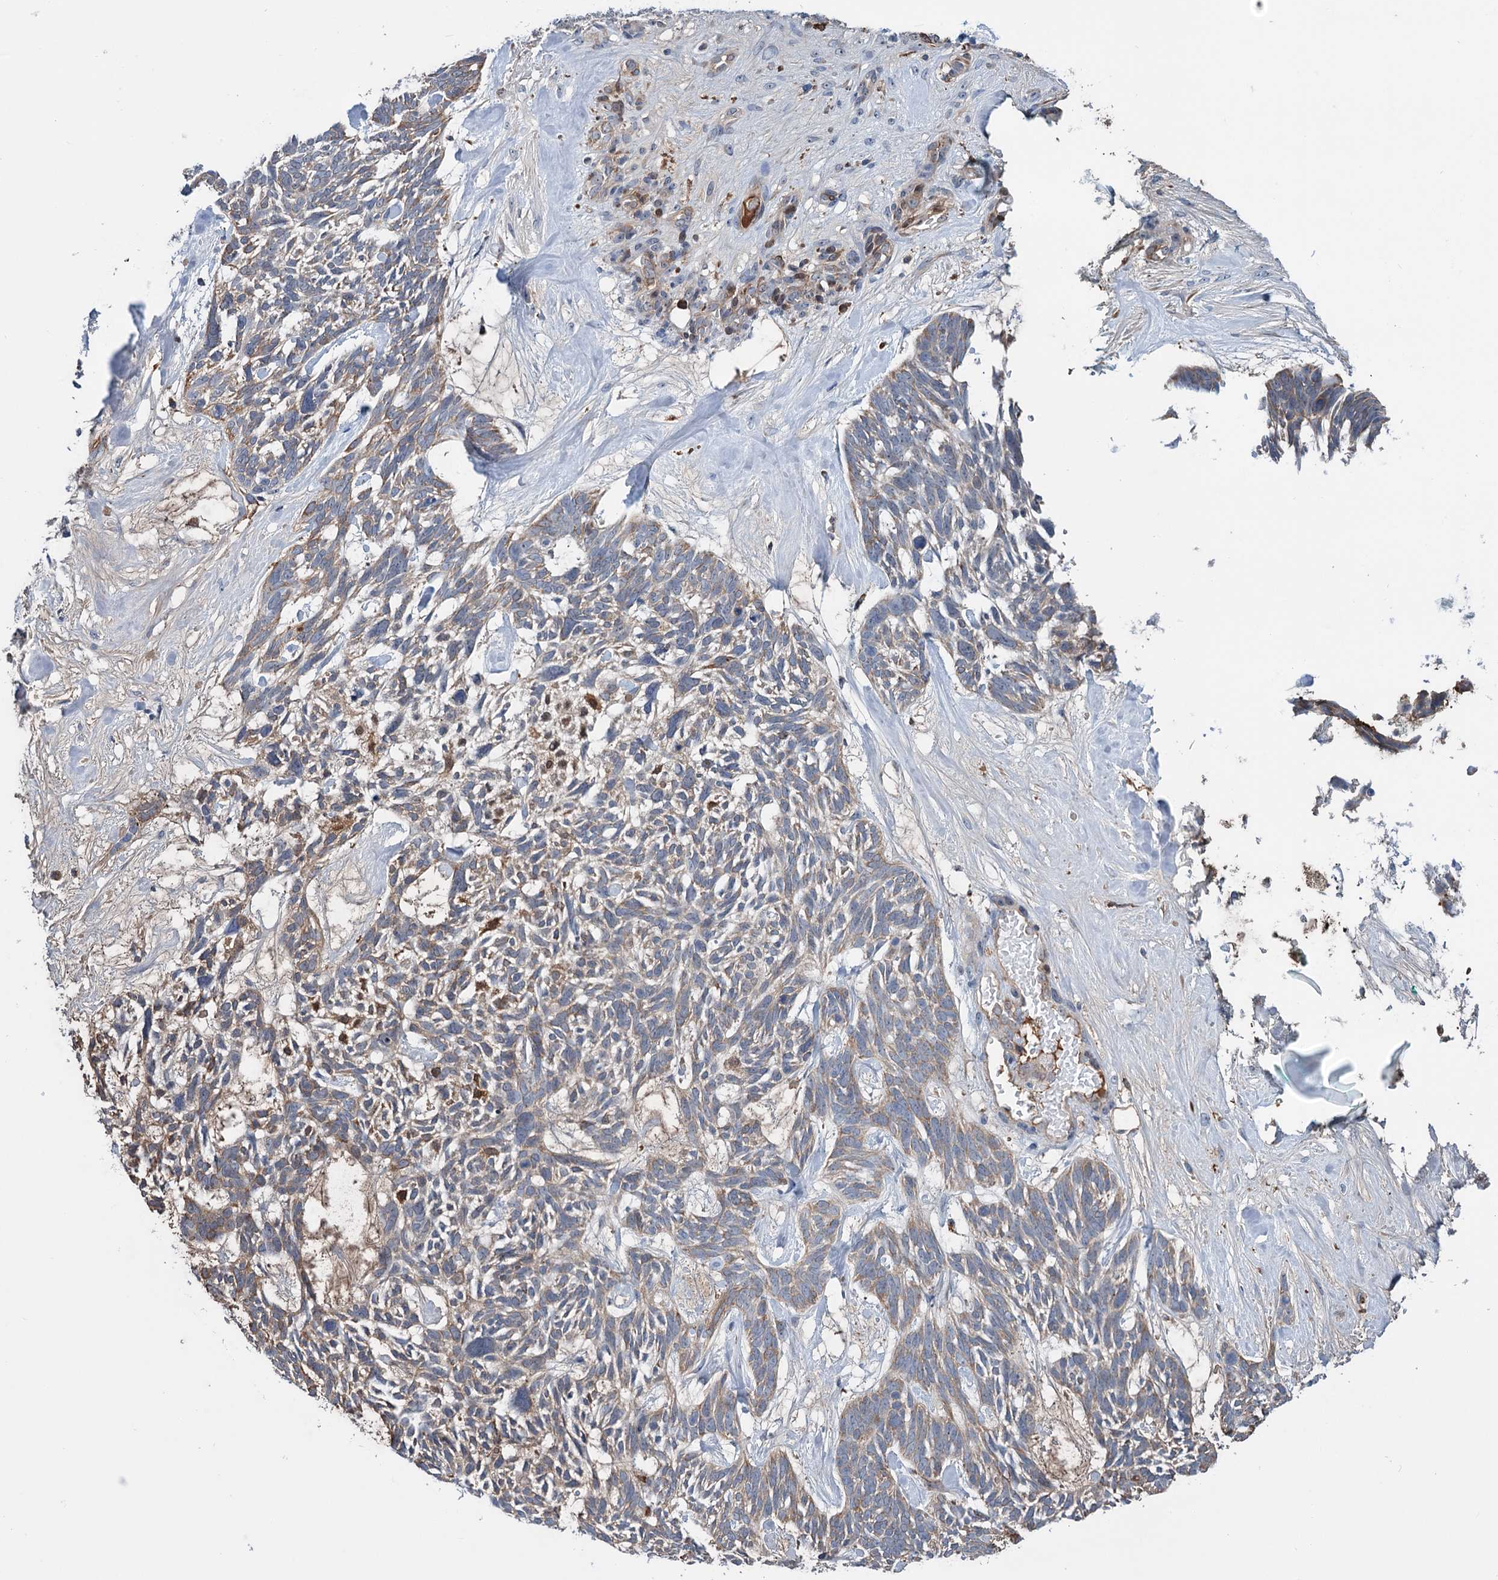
{"staining": {"intensity": "weak", "quantity": "25%-75%", "location": "cytoplasmic/membranous"}, "tissue": "skin cancer", "cell_type": "Tumor cells", "image_type": "cancer", "snomed": [{"axis": "morphology", "description": "Basal cell carcinoma"}, {"axis": "topography", "description": "Skin"}], "caption": "Skin cancer stained with DAB immunohistochemistry displays low levels of weak cytoplasmic/membranous positivity in approximately 25%-75% of tumor cells.", "gene": "LPIN1", "patient": {"sex": "male", "age": 88}}